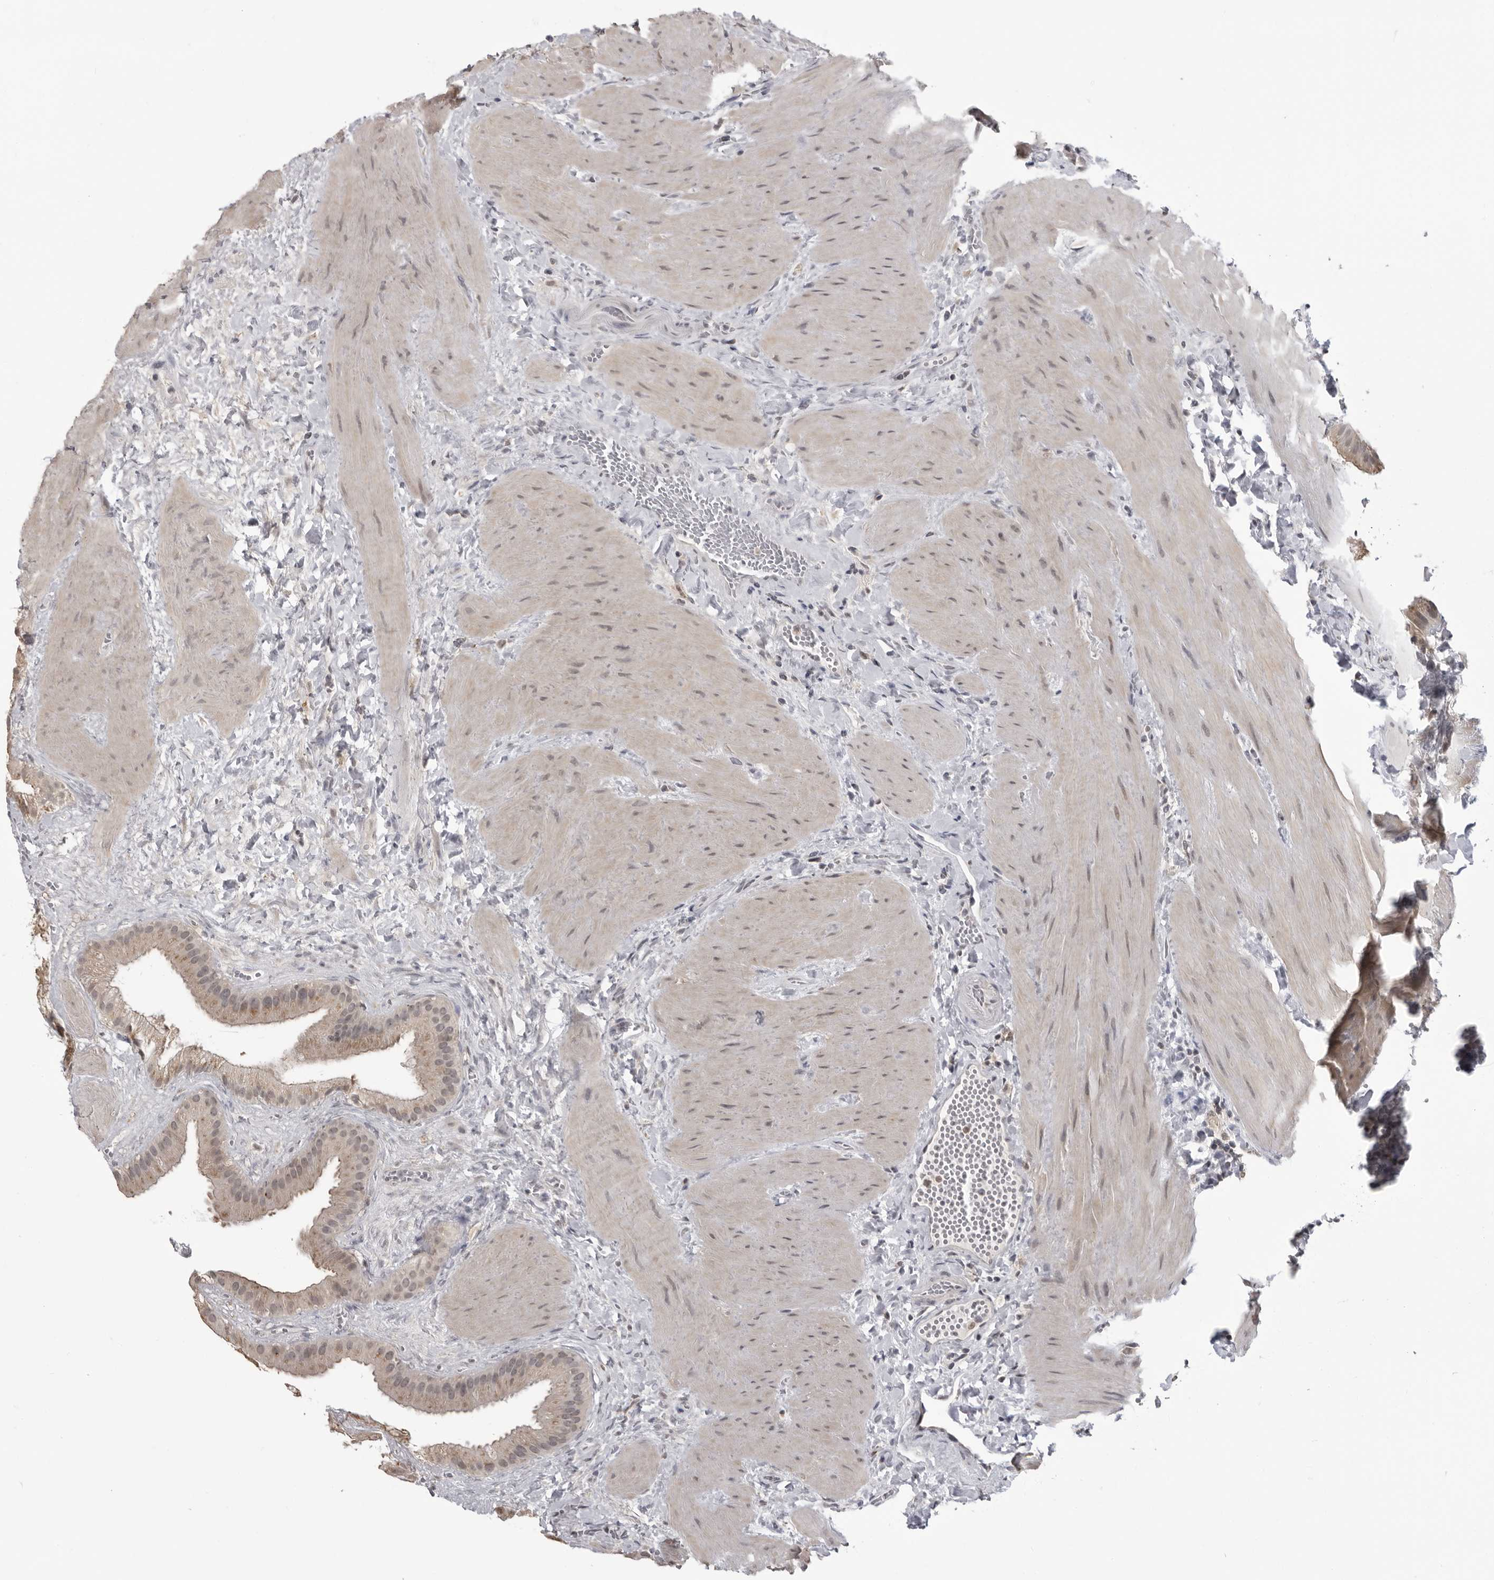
{"staining": {"intensity": "weak", "quantity": "25%-75%", "location": "cytoplasmic/membranous"}, "tissue": "gallbladder", "cell_type": "Glandular cells", "image_type": "normal", "snomed": [{"axis": "morphology", "description": "Normal tissue, NOS"}, {"axis": "topography", "description": "Gallbladder"}], "caption": "Gallbladder stained with DAB (3,3'-diaminobenzidine) immunohistochemistry (IHC) reveals low levels of weak cytoplasmic/membranous positivity in approximately 25%-75% of glandular cells. The staining was performed using DAB (3,3'-diaminobenzidine), with brown indicating positive protein expression. Nuclei are stained blue with hematoxylin.", "gene": "PDCL3", "patient": {"sex": "male", "age": 55}}